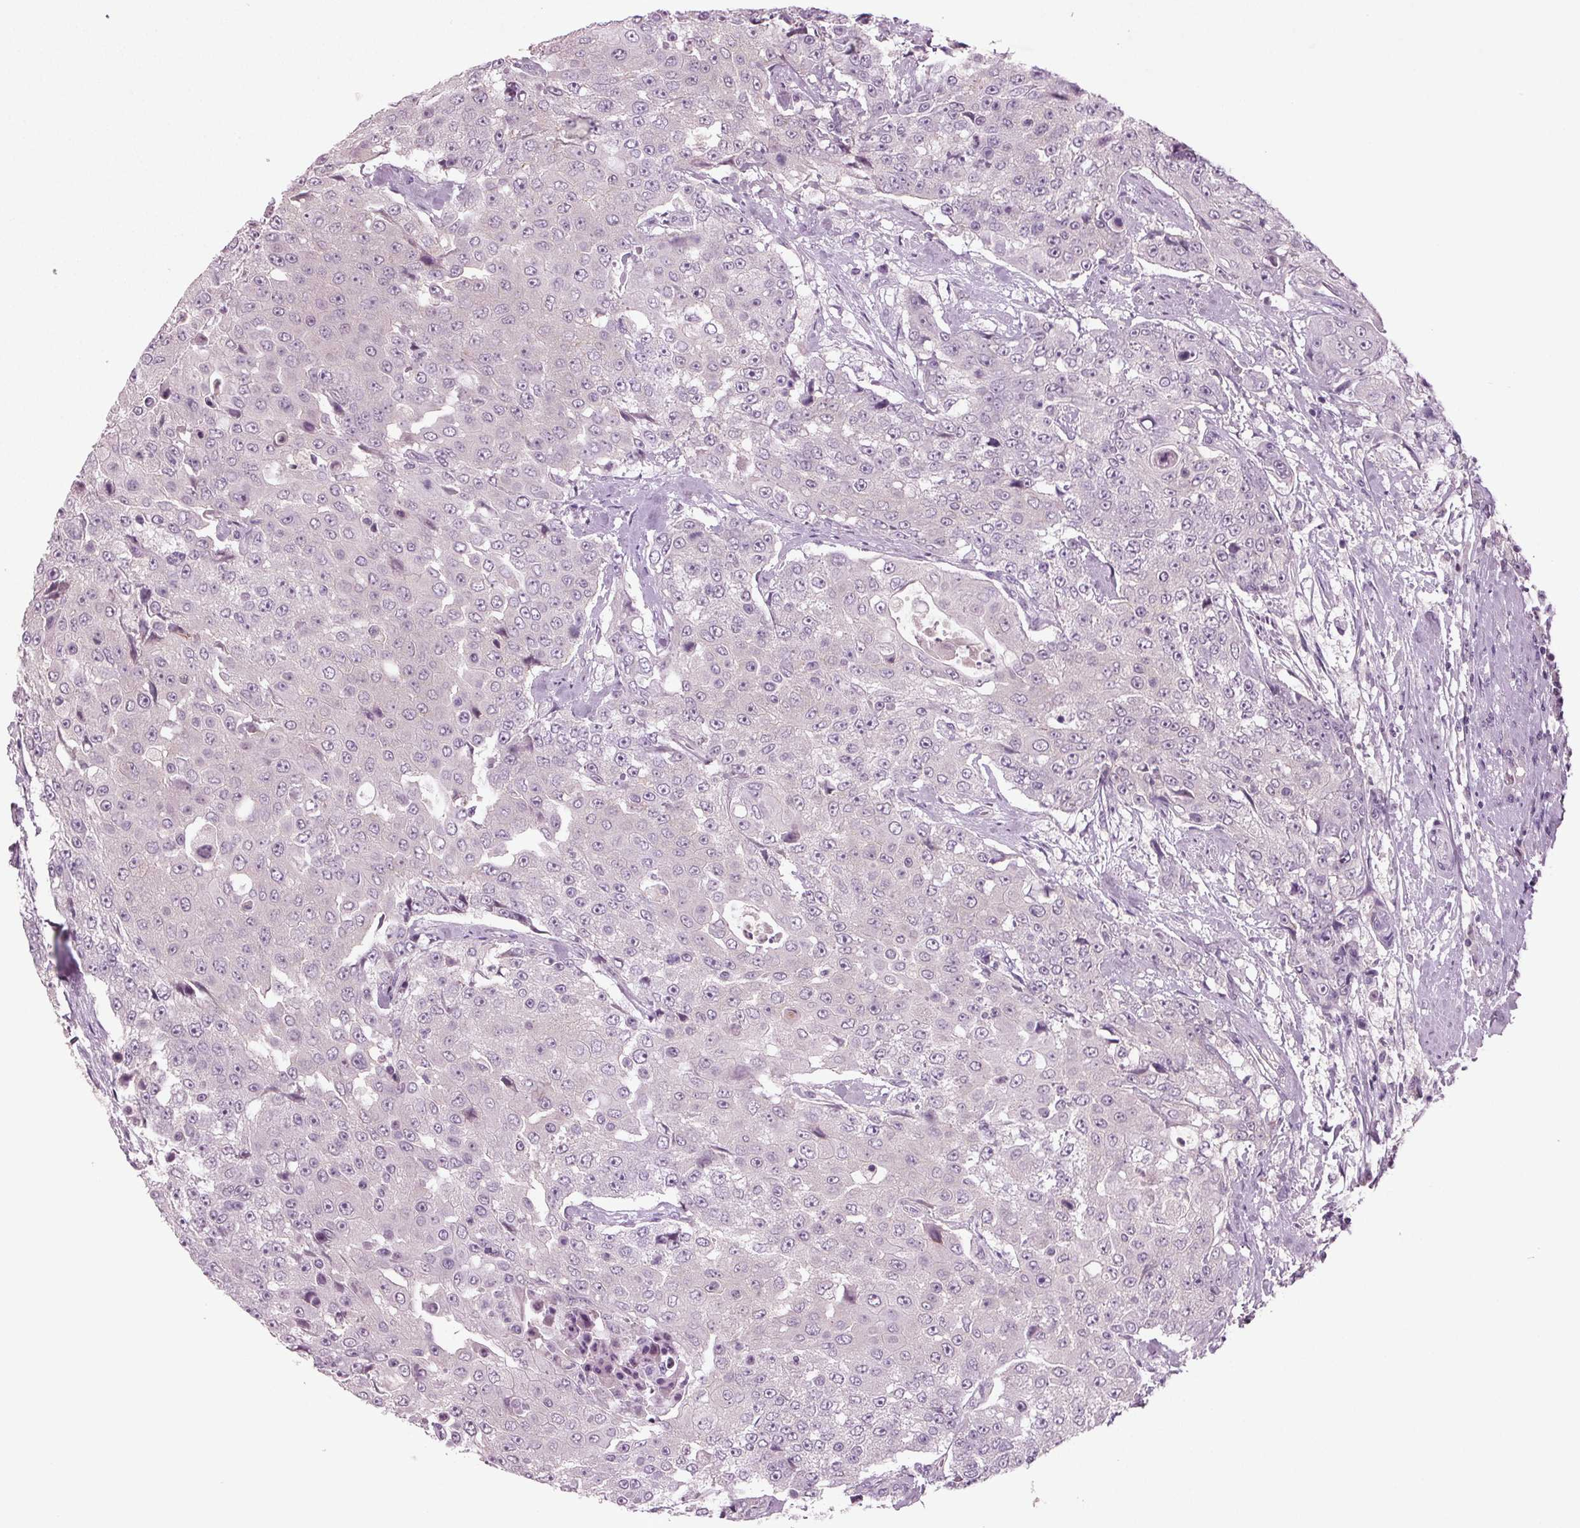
{"staining": {"intensity": "negative", "quantity": "none", "location": "none"}, "tissue": "urothelial cancer", "cell_type": "Tumor cells", "image_type": "cancer", "snomed": [{"axis": "morphology", "description": "Urothelial carcinoma, High grade"}, {"axis": "topography", "description": "Urinary bladder"}], "caption": "The photomicrograph exhibits no significant positivity in tumor cells of urothelial cancer.", "gene": "BHLHE22", "patient": {"sex": "female", "age": 63}}